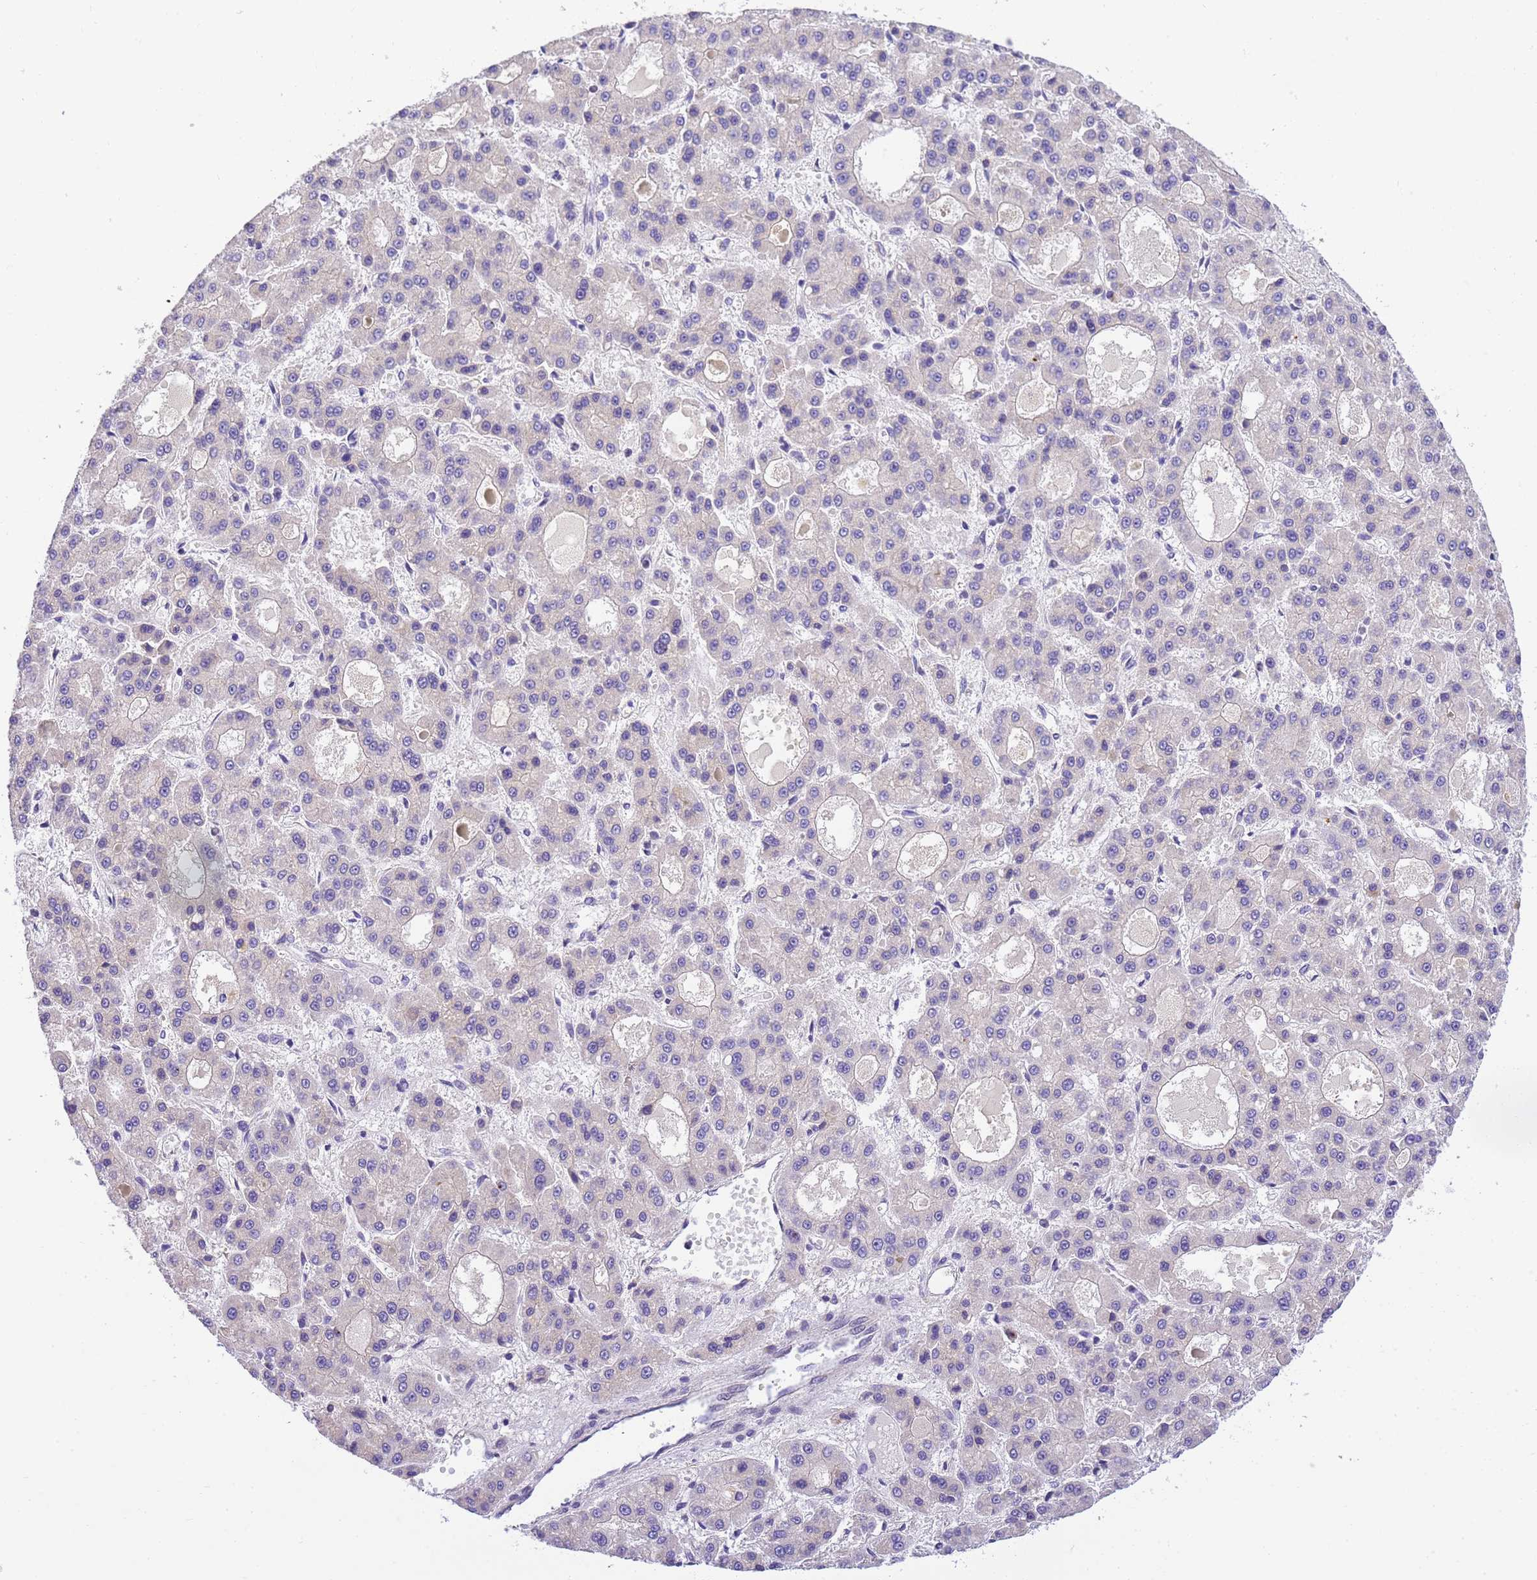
{"staining": {"intensity": "negative", "quantity": "none", "location": "none"}, "tissue": "liver cancer", "cell_type": "Tumor cells", "image_type": "cancer", "snomed": [{"axis": "morphology", "description": "Carcinoma, Hepatocellular, NOS"}, {"axis": "topography", "description": "Liver"}], "caption": "Image shows no protein positivity in tumor cells of liver hepatocellular carcinoma tissue.", "gene": "RHBDD3", "patient": {"sex": "male", "age": 70}}